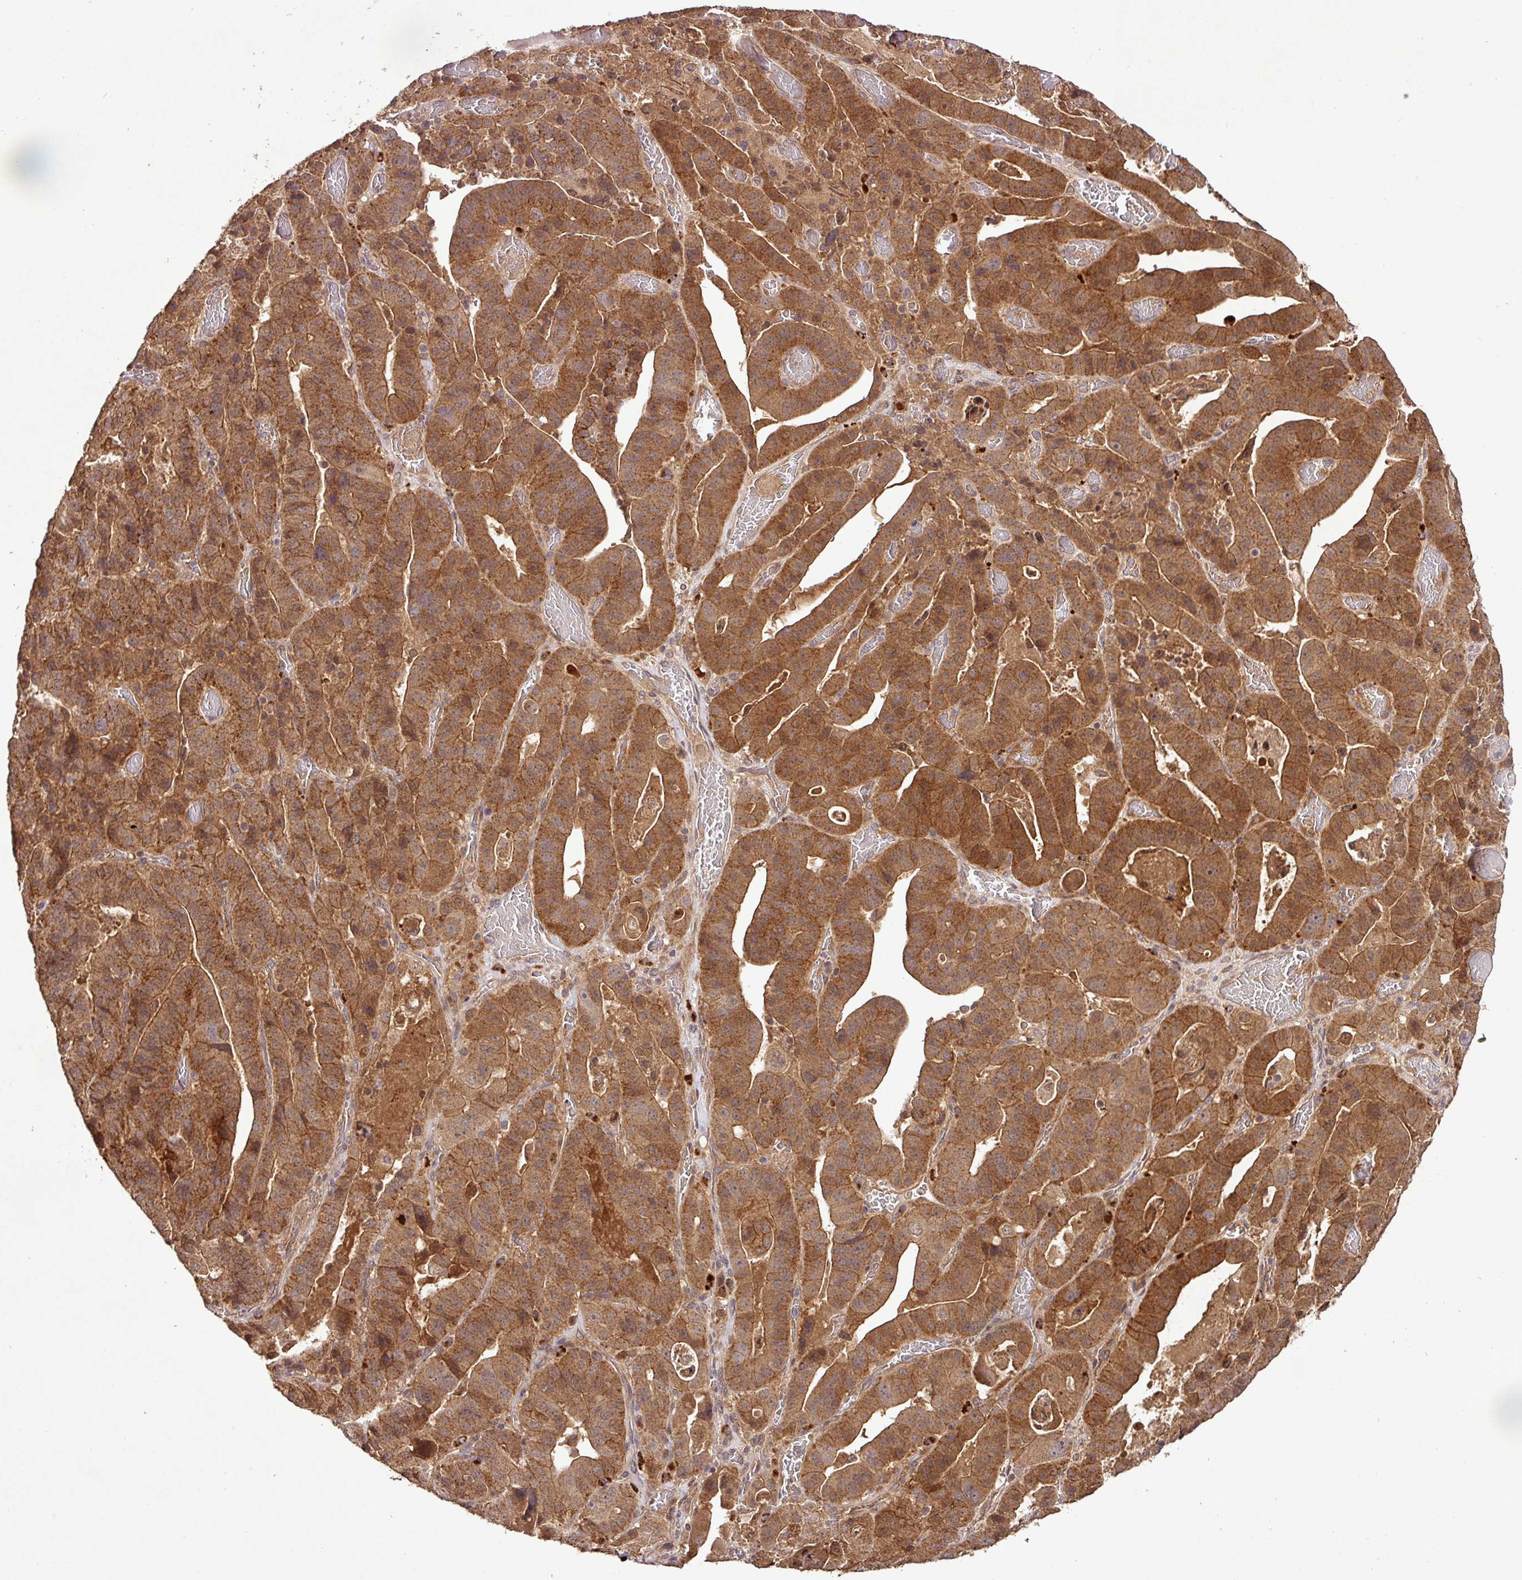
{"staining": {"intensity": "strong", "quantity": ">75%", "location": "cytoplasmic/membranous"}, "tissue": "stomach cancer", "cell_type": "Tumor cells", "image_type": "cancer", "snomed": [{"axis": "morphology", "description": "Adenocarcinoma, NOS"}, {"axis": "topography", "description": "Stomach"}], "caption": "Adenocarcinoma (stomach) tissue demonstrates strong cytoplasmic/membranous staining in about >75% of tumor cells The staining was performed using DAB to visualize the protein expression in brown, while the nuclei were stained in blue with hematoxylin (Magnification: 20x).", "gene": "FAIM", "patient": {"sex": "male", "age": 48}}